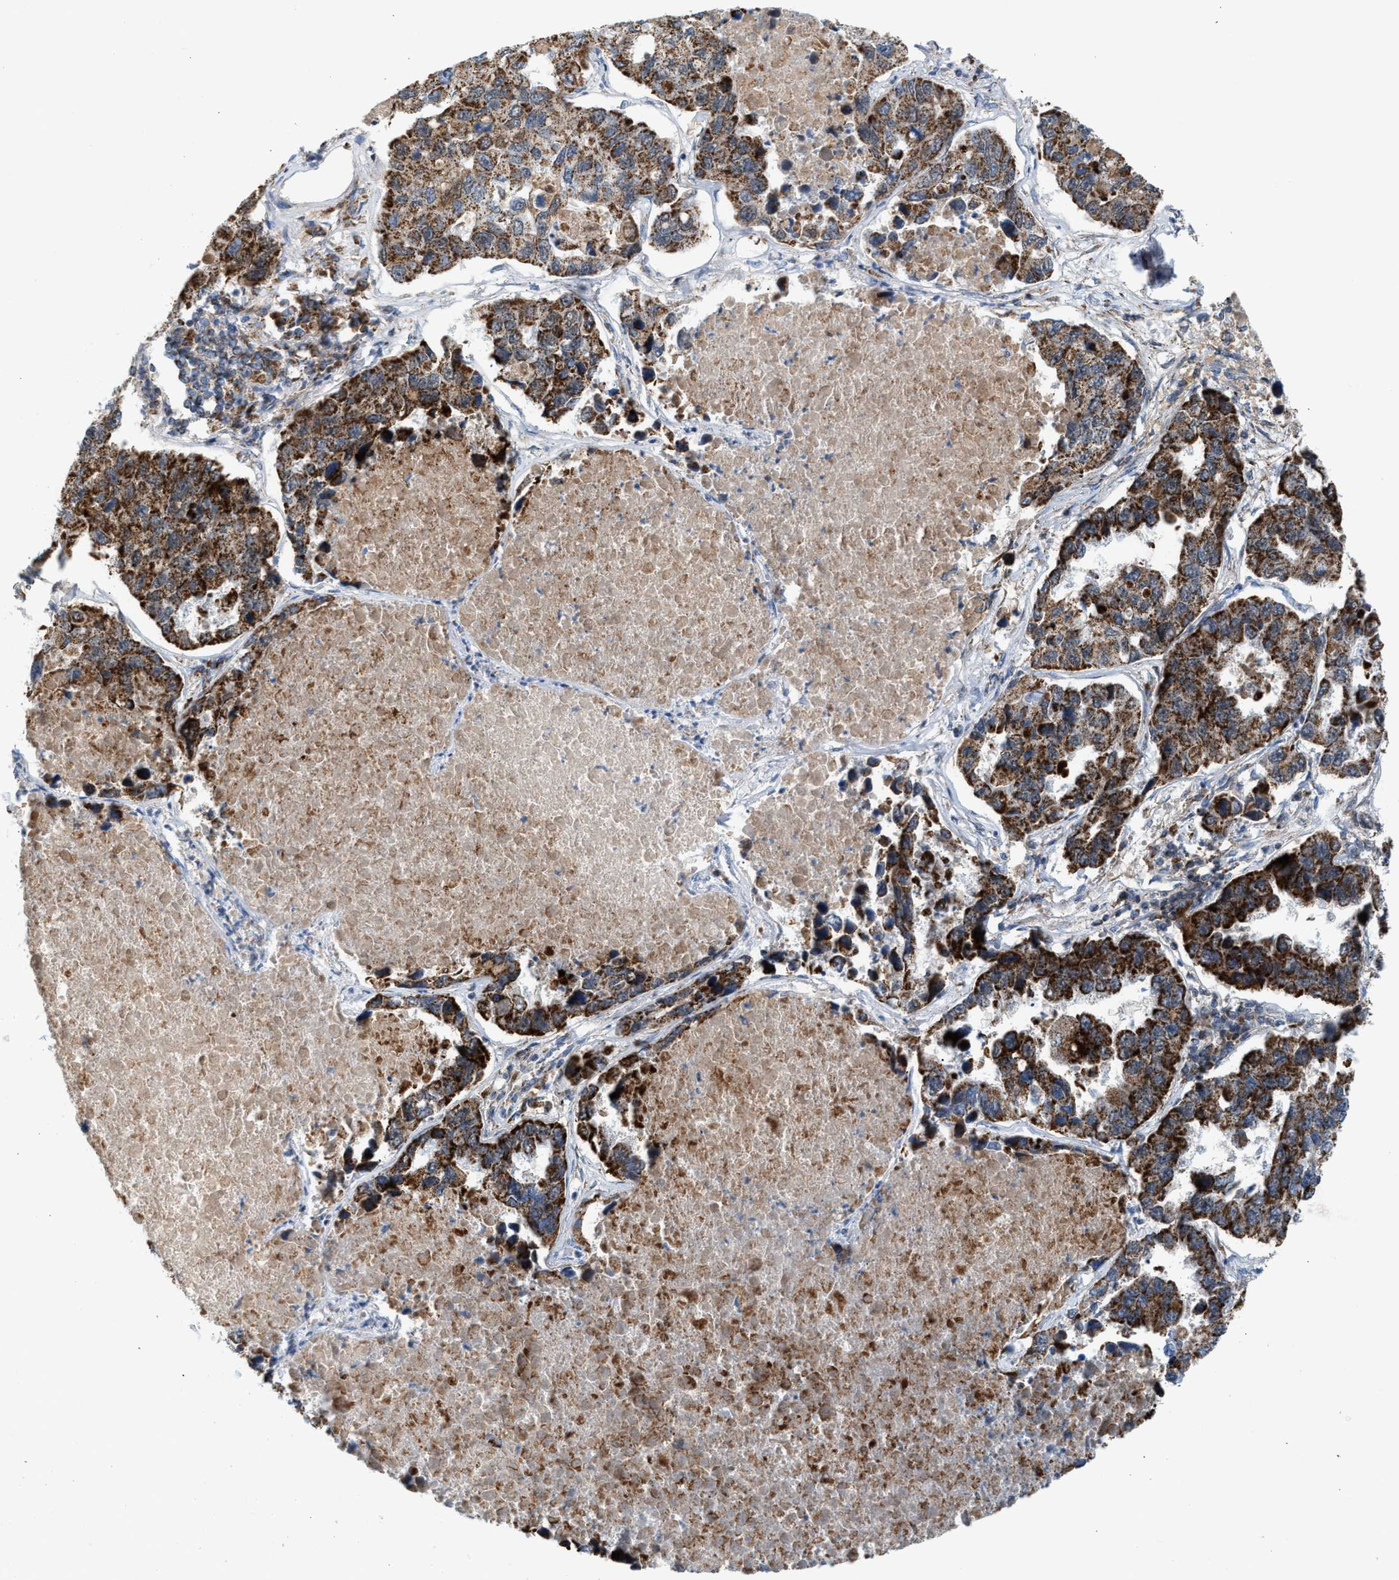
{"staining": {"intensity": "strong", "quantity": ">75%", "location": "cytoplasmic/membranous"}, "tissue": "lung cancer", "cell_type": "Tumor cells", "image_type": "cancer", "snomed": [{"axis": "morphology", "description": "Adenocarcinoma, NOS"}, {"axis": "topography", "description": "Lung"}], "caption": "The micrograph demonstrates a brown stain indicating the presence of a protein in the cytoplasmic/membranous of tumor cells in lung cancer.", "gene": "PMPCA", "patient": {"sex": "male", "age": 64}}